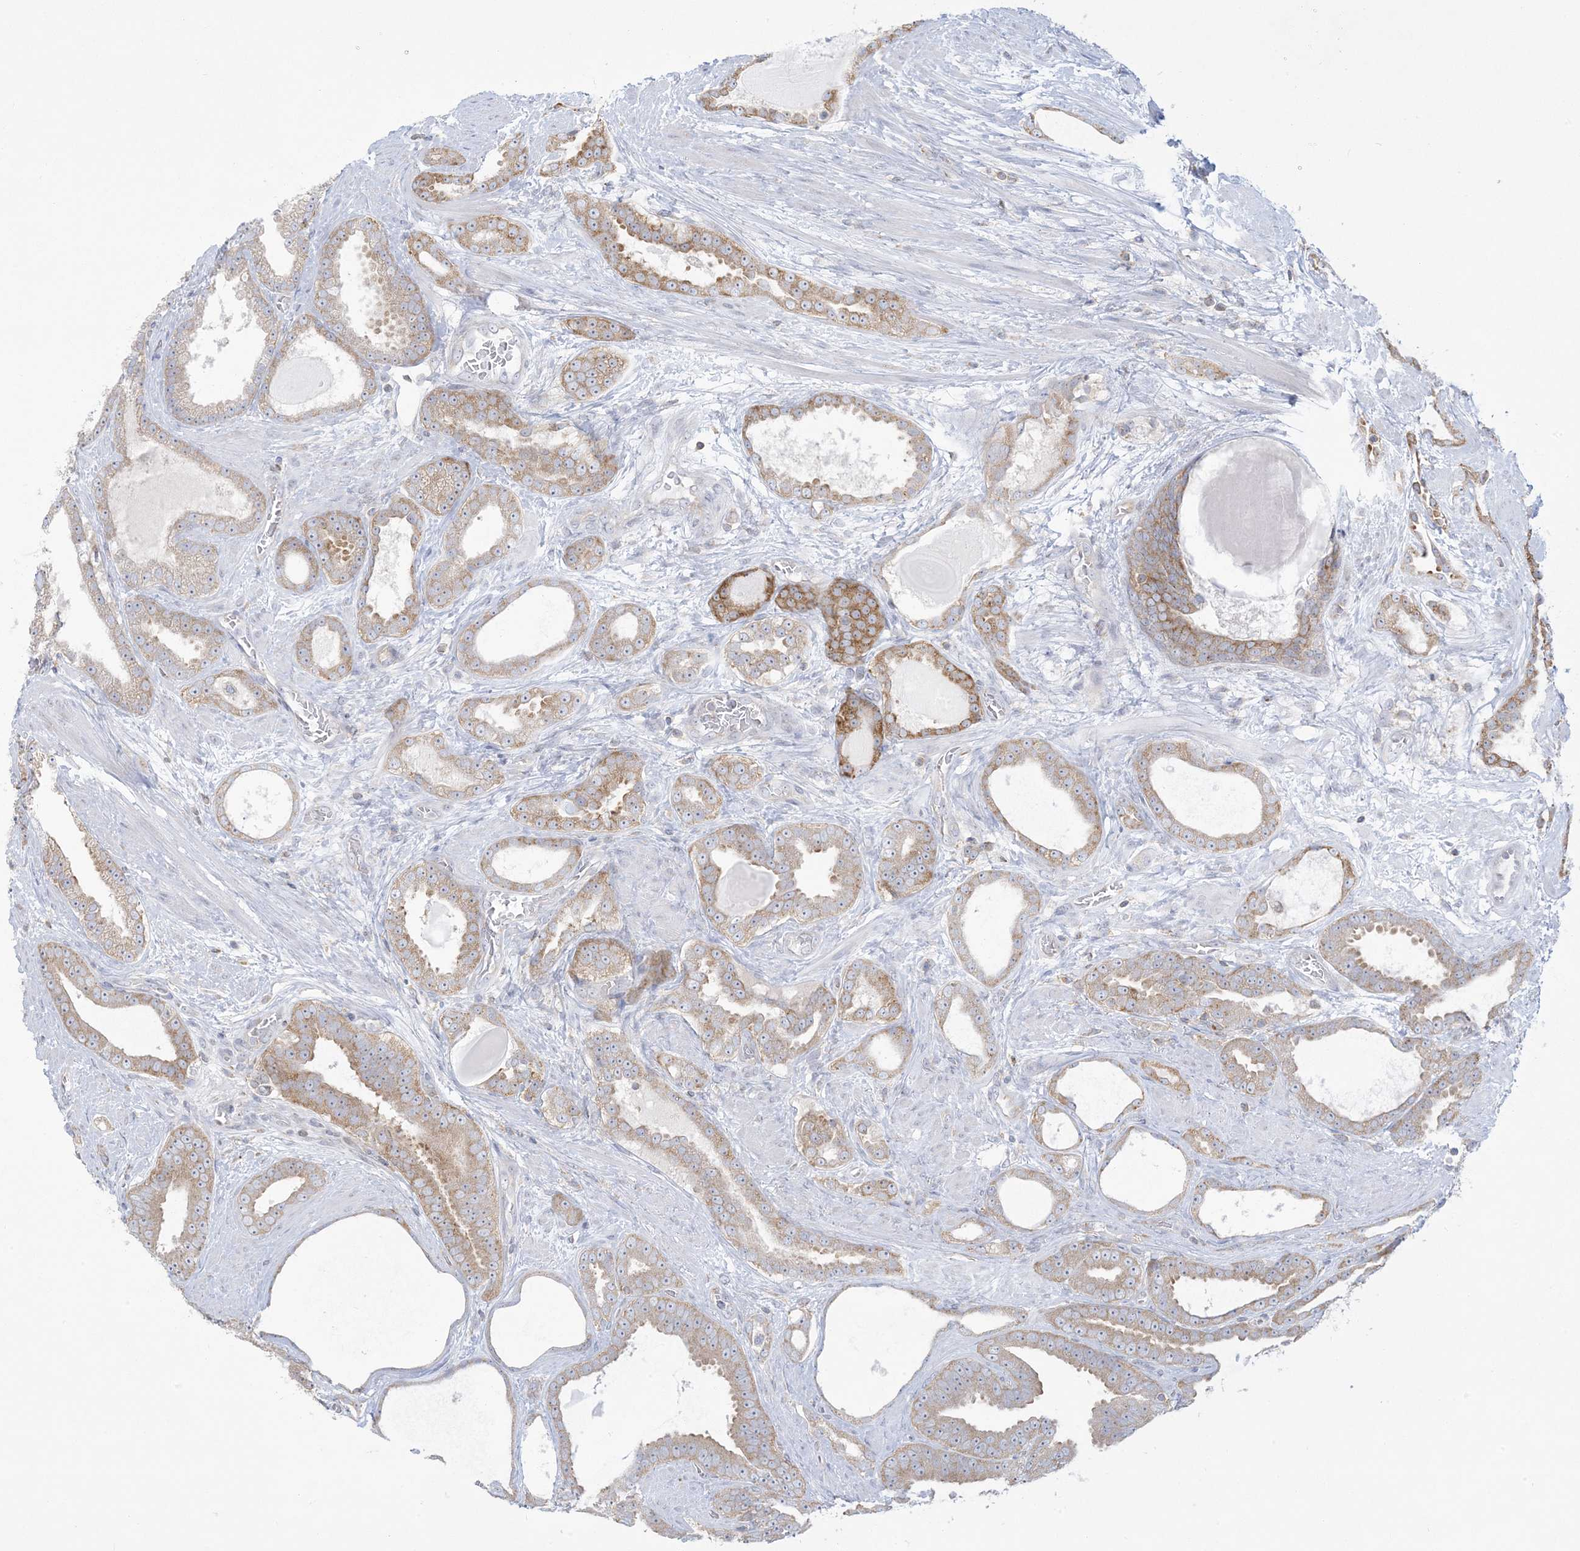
{"staining": {"intensity": "moderate", "quantity": "25%-75%", "location": "cytoplasmic/membranous"}, "tissue": "prostate cancer", "cell_type": "Tumor cells", "image_type": "cancer", "snomed": [{"axis": "morphology", "description": "Adenocarcinoma, High grade"}, {"axis": "topography", "description": "Prostate"}], "caption": "Protein staining by immunohistochemistry demonstrates moderate cytoplasmic/membranous staining in approximately 25%-75% of tumor cells in high-grade adenocarcinoma (prostate).", "gene": "SLAMF9", "patient": {"sex": "male", "age": 60}}